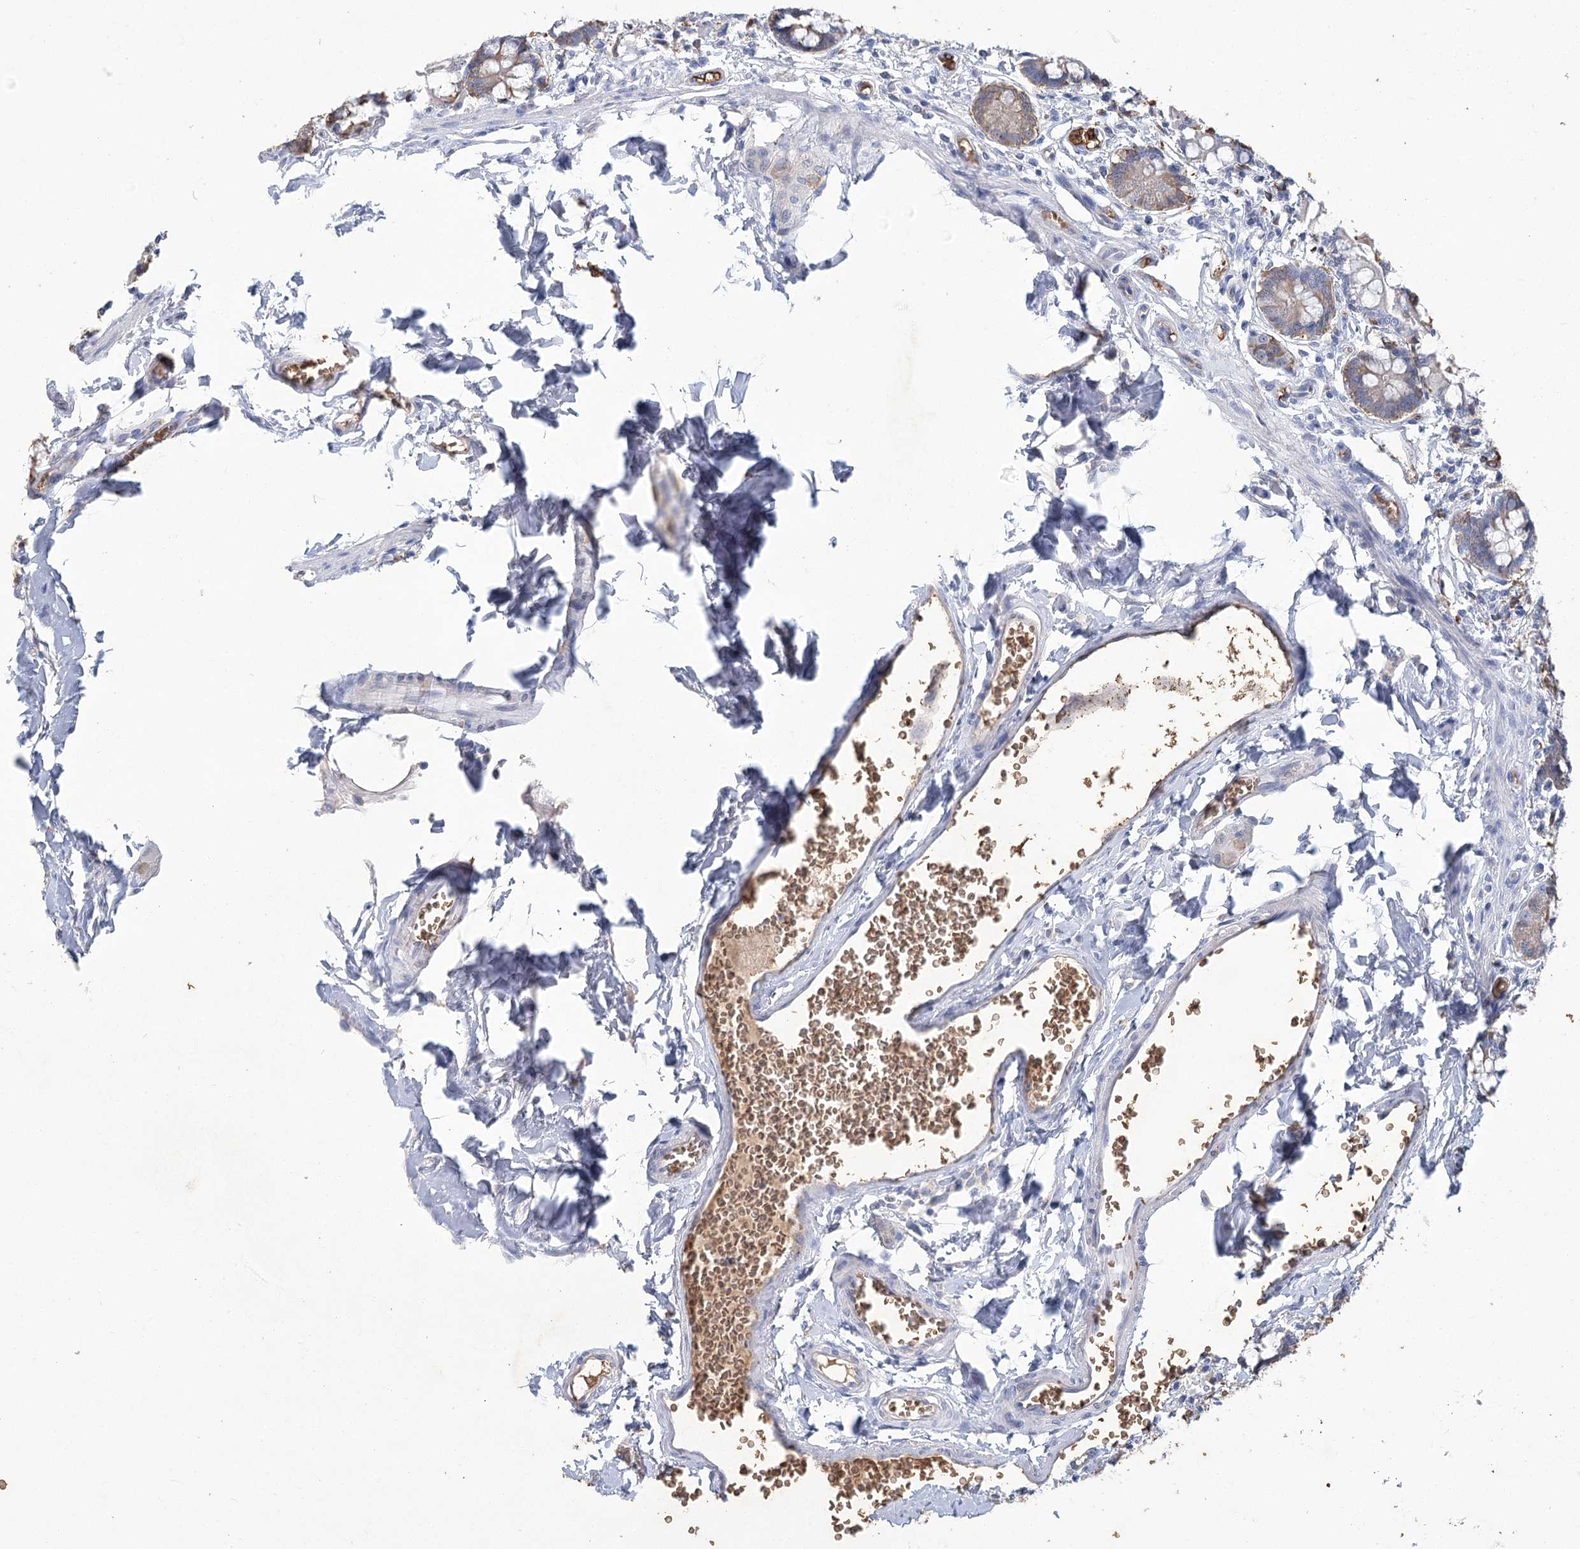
{"staining": {"intensity": "moderate", "quantity": "<25%", "location": "cytoplasmic/membranous"}, "tissue": "small intestine", "cell_type": "Glandular cells", "image_type": "normal", "snomed": [{"axis": "morphology", "description": "Normal tissue, NOS"}, {"axis": "topography", "description": "Small intestine"}], "caption": "An IHC image of normal tissue is shown. Protein staining in brown highlights moderate cytoplasmic/membranous positivity in small intestine within glandular cells. The staining was performed using DAB (3,3'-diaminobenzidine), with brown indicating positive protein expression. Nuclei are stained blue with hematoxylin.", "gene": "HBA1", "patient": {"sex": "male", "age": 52}}